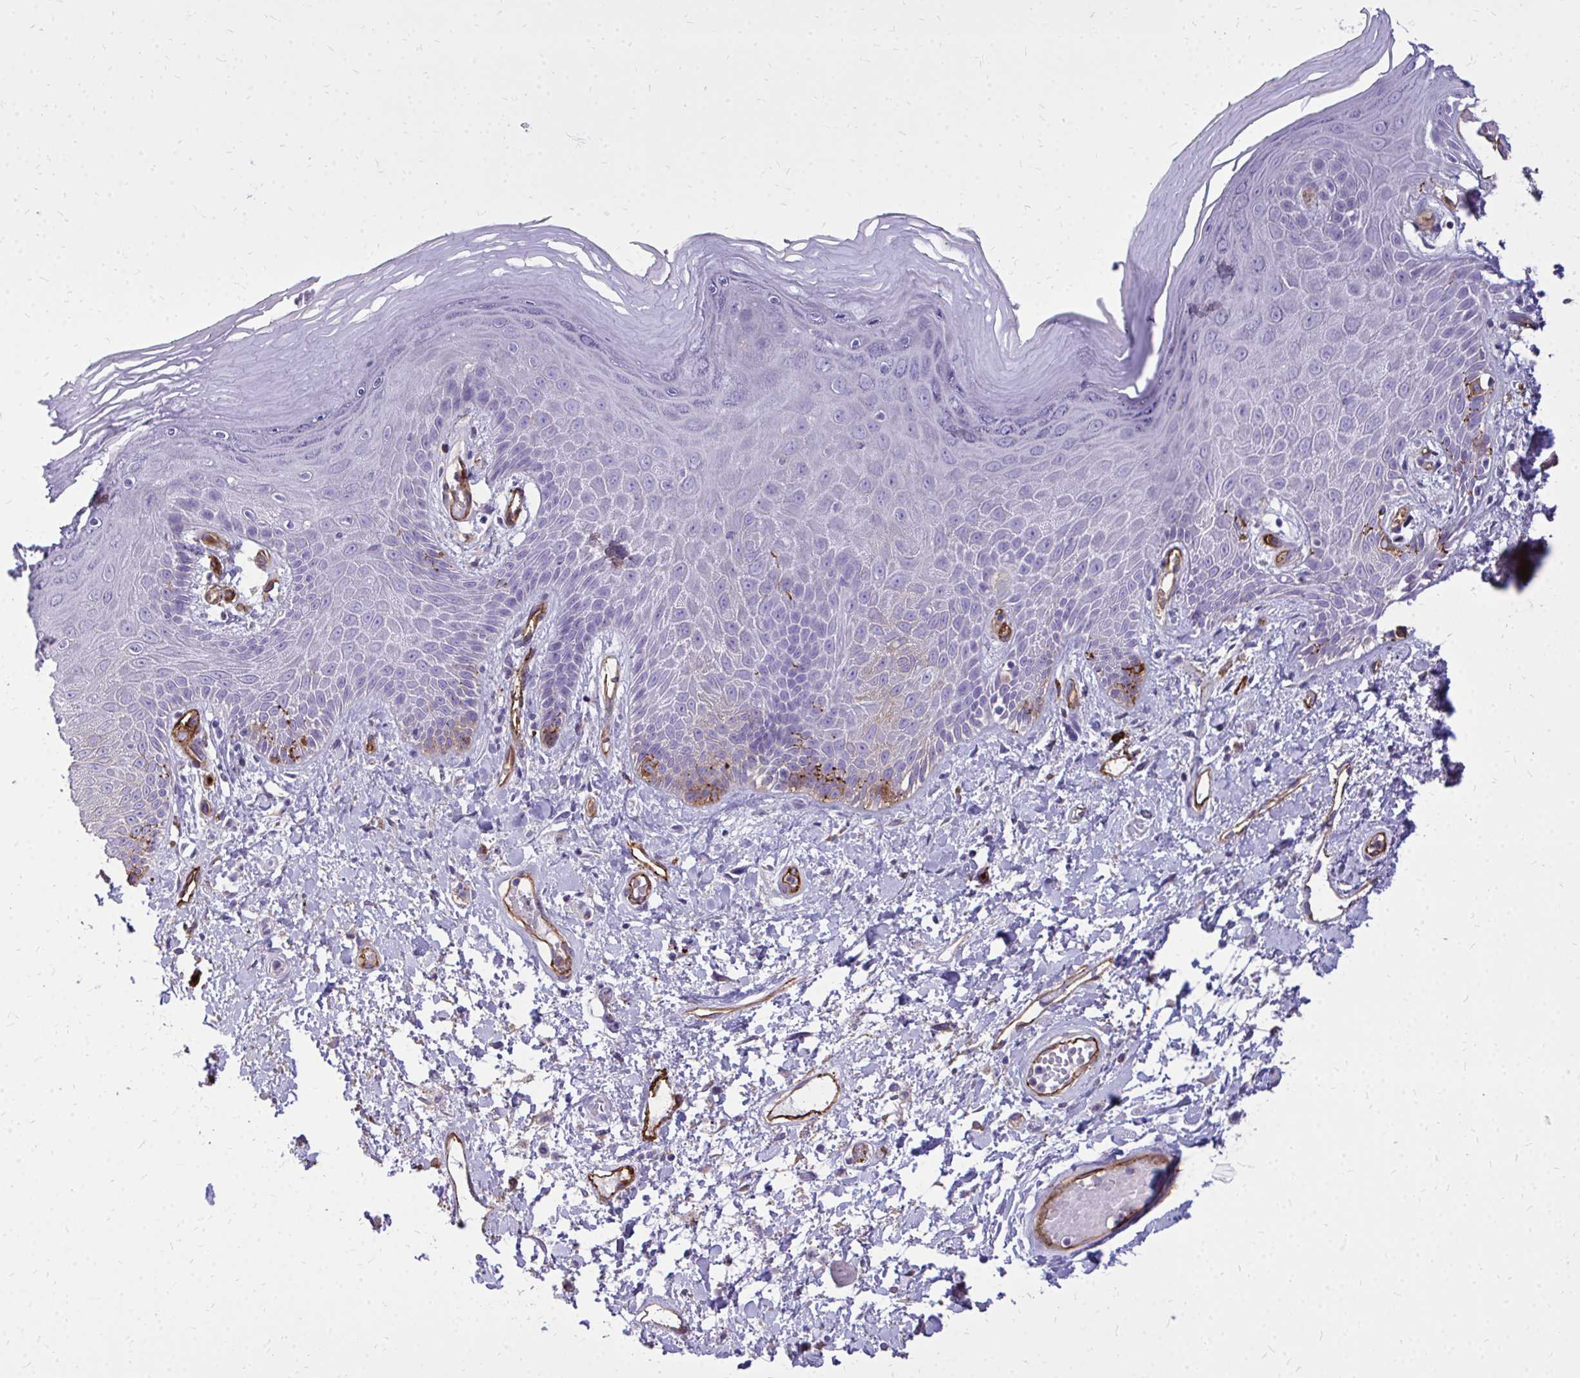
{"staining": {"intensity": "moderate", "quantity": "<25%", "location": "cytoplasmic/membranous"}, "tissue": "skin", "cell_type": "Epidermal cells", "image_type": "normal", "snomed": [{"axis": "morphology", "description": "Normal tissue, NOS"}, {"axis": "topography", "description": "Anal"}, {"axis": "topography", "description": "Peripheral nerve tissue"}], "caption": "A low amount of moderate cytoplasmic/membranous staining is appreciated in about <25% of epidermal cells in normal skin.", "gene": "MARCKSL1", "patient": {"sex": "male", "age": 78}}